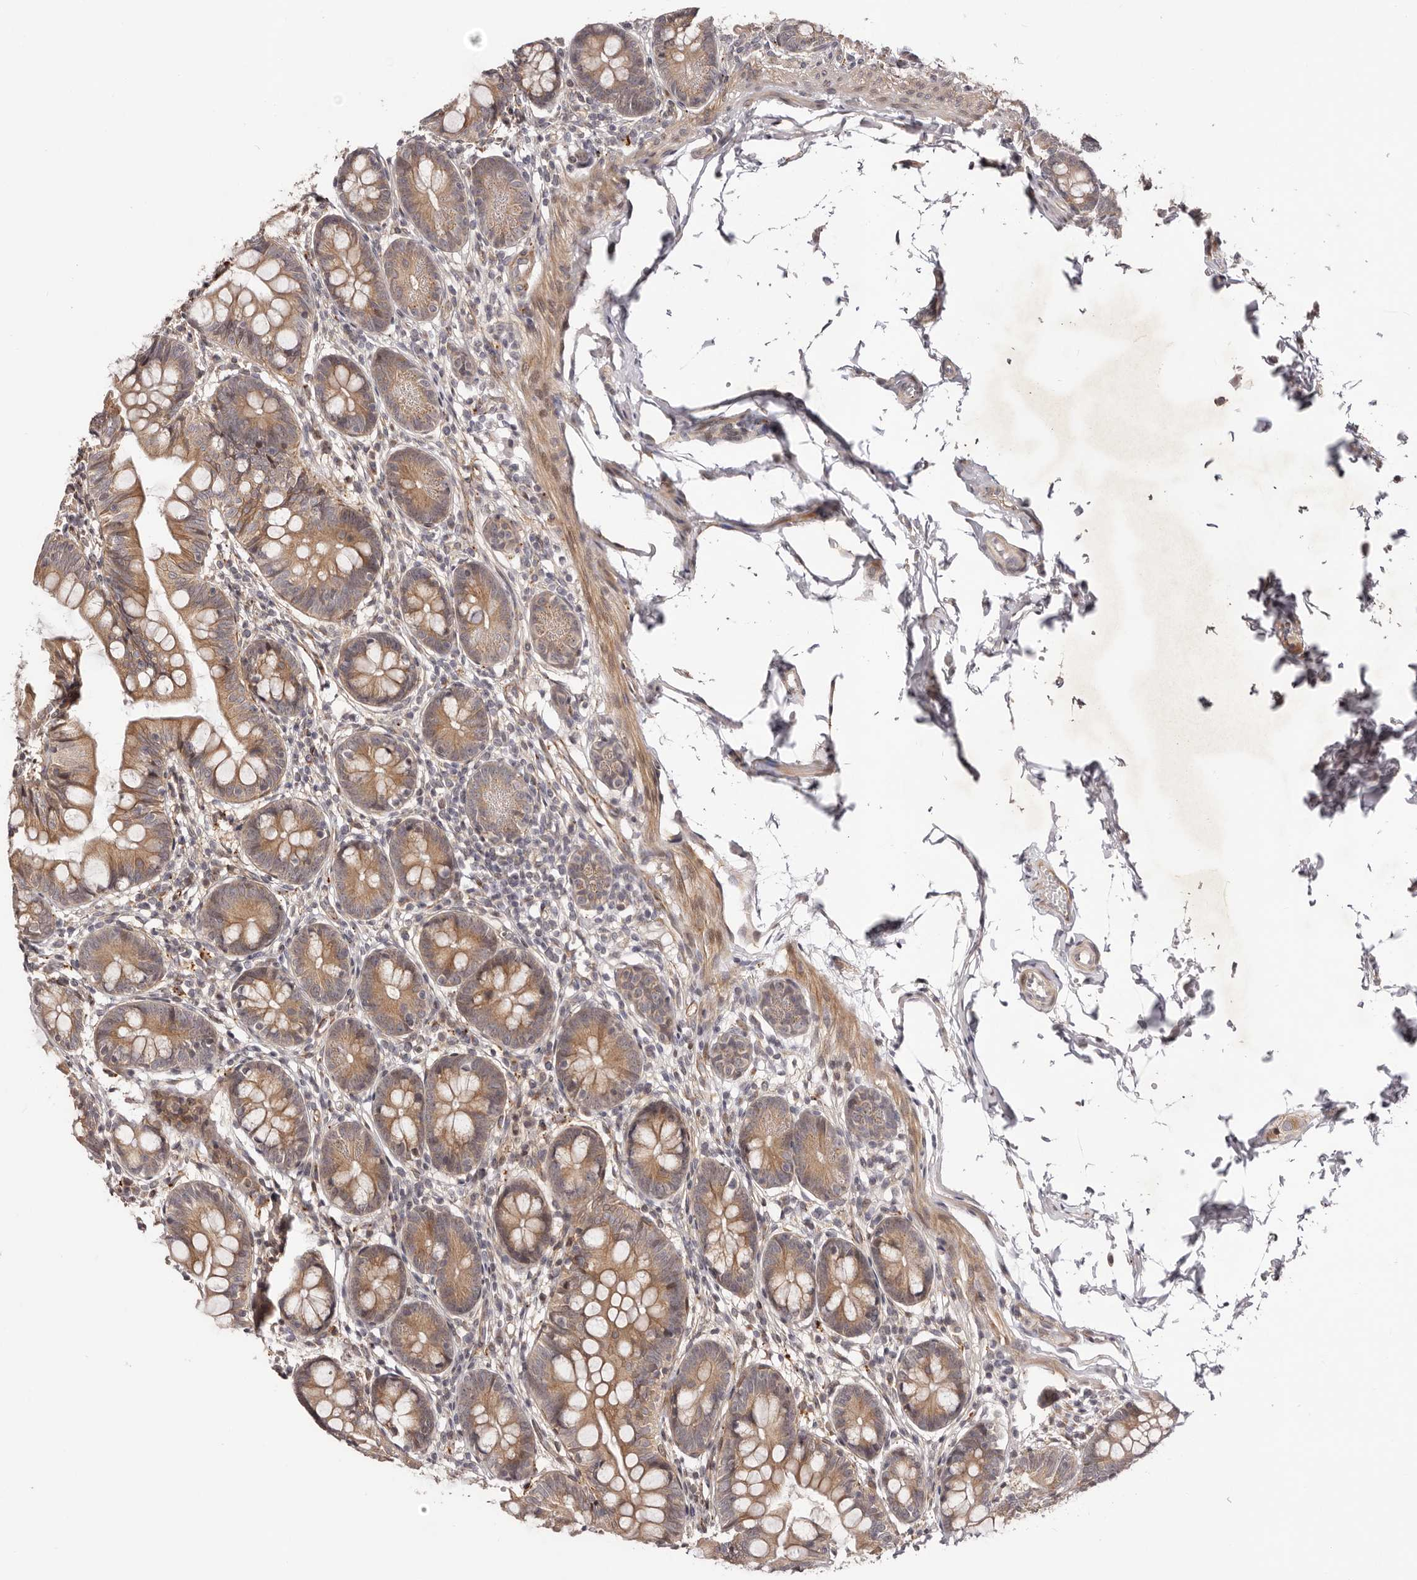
{"staining": {"intensity": "moderate", "quantity": ">75%", "location": "cytoplasmic/membranous"}, "tissue": "small intestine", "cell_type": "Glandular cells", "image_type": "normal", "snomed": [{"axis": "morphology", "description": "Normal tissue, NOS"}, {"axis": "topography", "description": "Small intestine"}], "caption": "Protein staining of normal small intestine demonstrates moderate cytoplasmic/membranous staining in approximately >75% of glandular cells.", "gene": "MICAL2", "patient": {"sex": "male", "age": 7}}